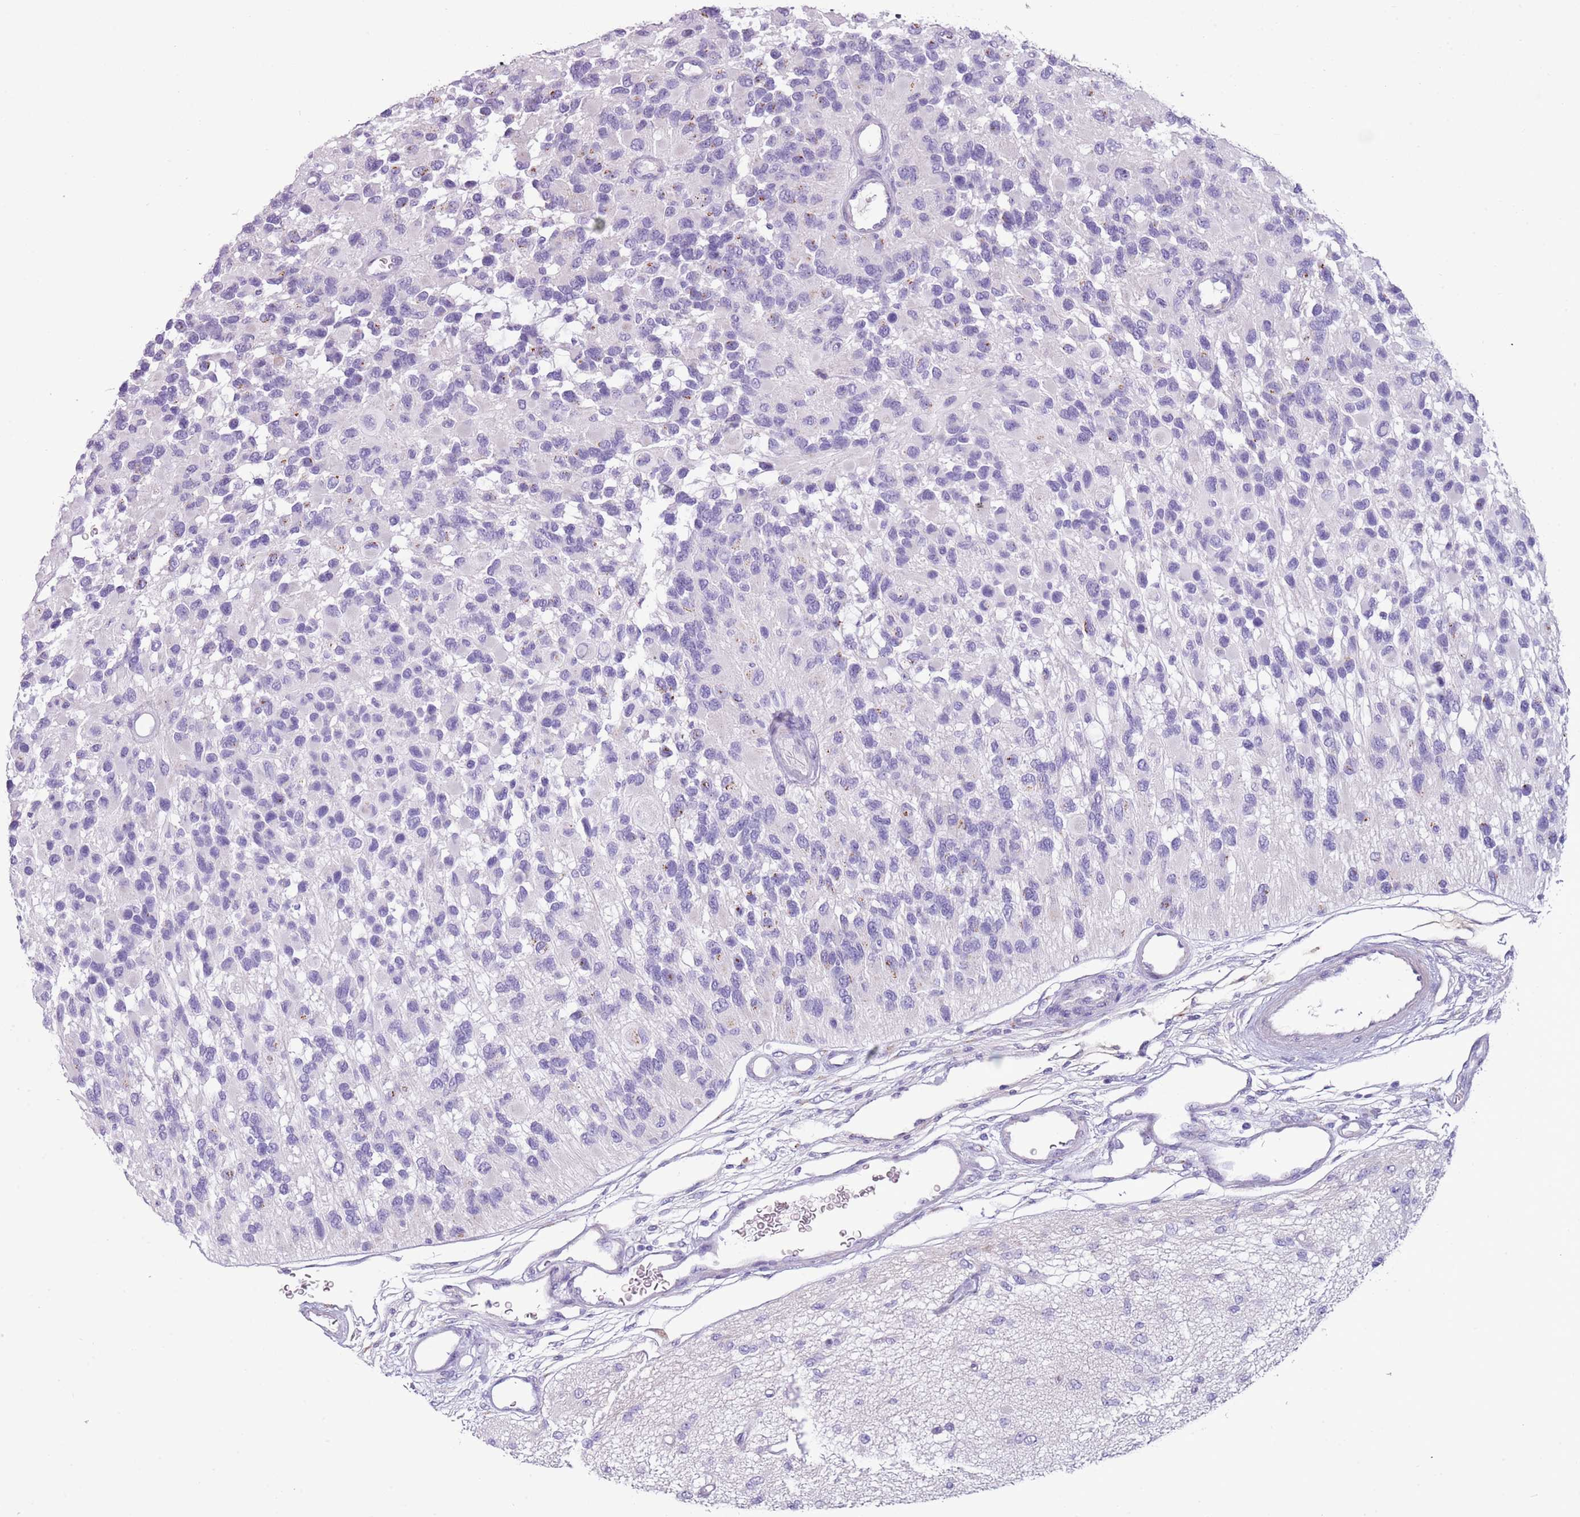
{"staining": {"intensity": "negative", "quantity": "none", "location": "none"}, "tissue": "glioma", "cell_type": "Tumor cells", "image_type": "cancer", "snomed": [{"axis": "morphology", "description": "Glioma, malignant, High grade"}, {"axis": "topography", "description": "Brain"}], "caption": "Glioma was stained to show a protein in brown. There is no significant expression in tumor cells.", "gene": "NBPF6", "patient": {"sex": "male", "age": 77}}